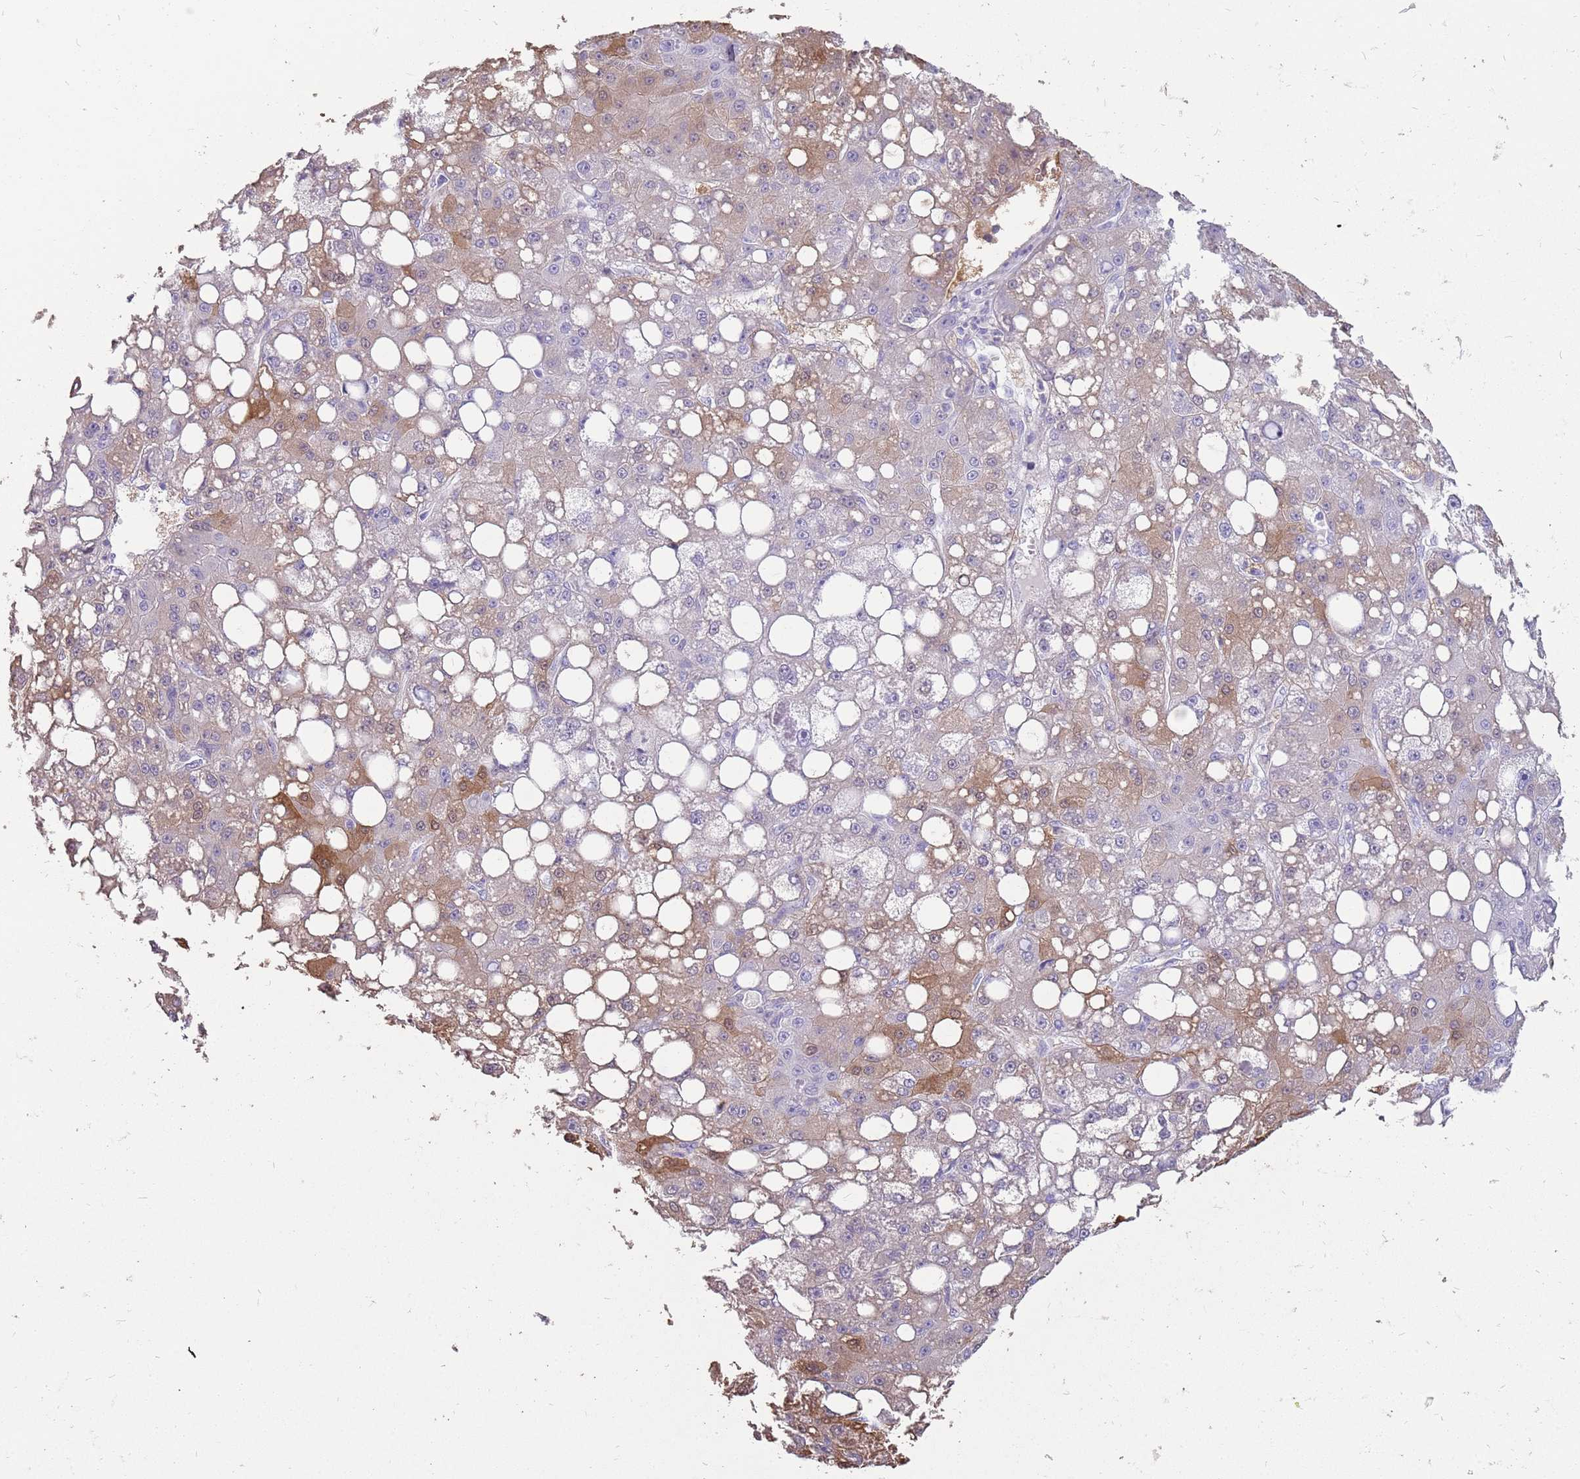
{"staining": {"intensity": "moderate", "quantity": "25%-75%", "location": "cytoplasmic/membranous,nuclear"}, "tissue": "liver cancer", "cell_type": "Tumor cells", "image_type": "cancer", "snomed": [{"axis": "morphology", "description": "Carcinoma, Hepatocellular, NOS"}, {"axis": "topography", "description": "Liver"}], "caption": "Hepatocellular carcinoma (liver) stained with a brown dye exhibits moderate cytoplasmic/membranous and nuclear positive expression in approximately 25%-75% of tumor cells.", "gene": "NBPF3", "patient": {"sex": "male", "age": 67}}